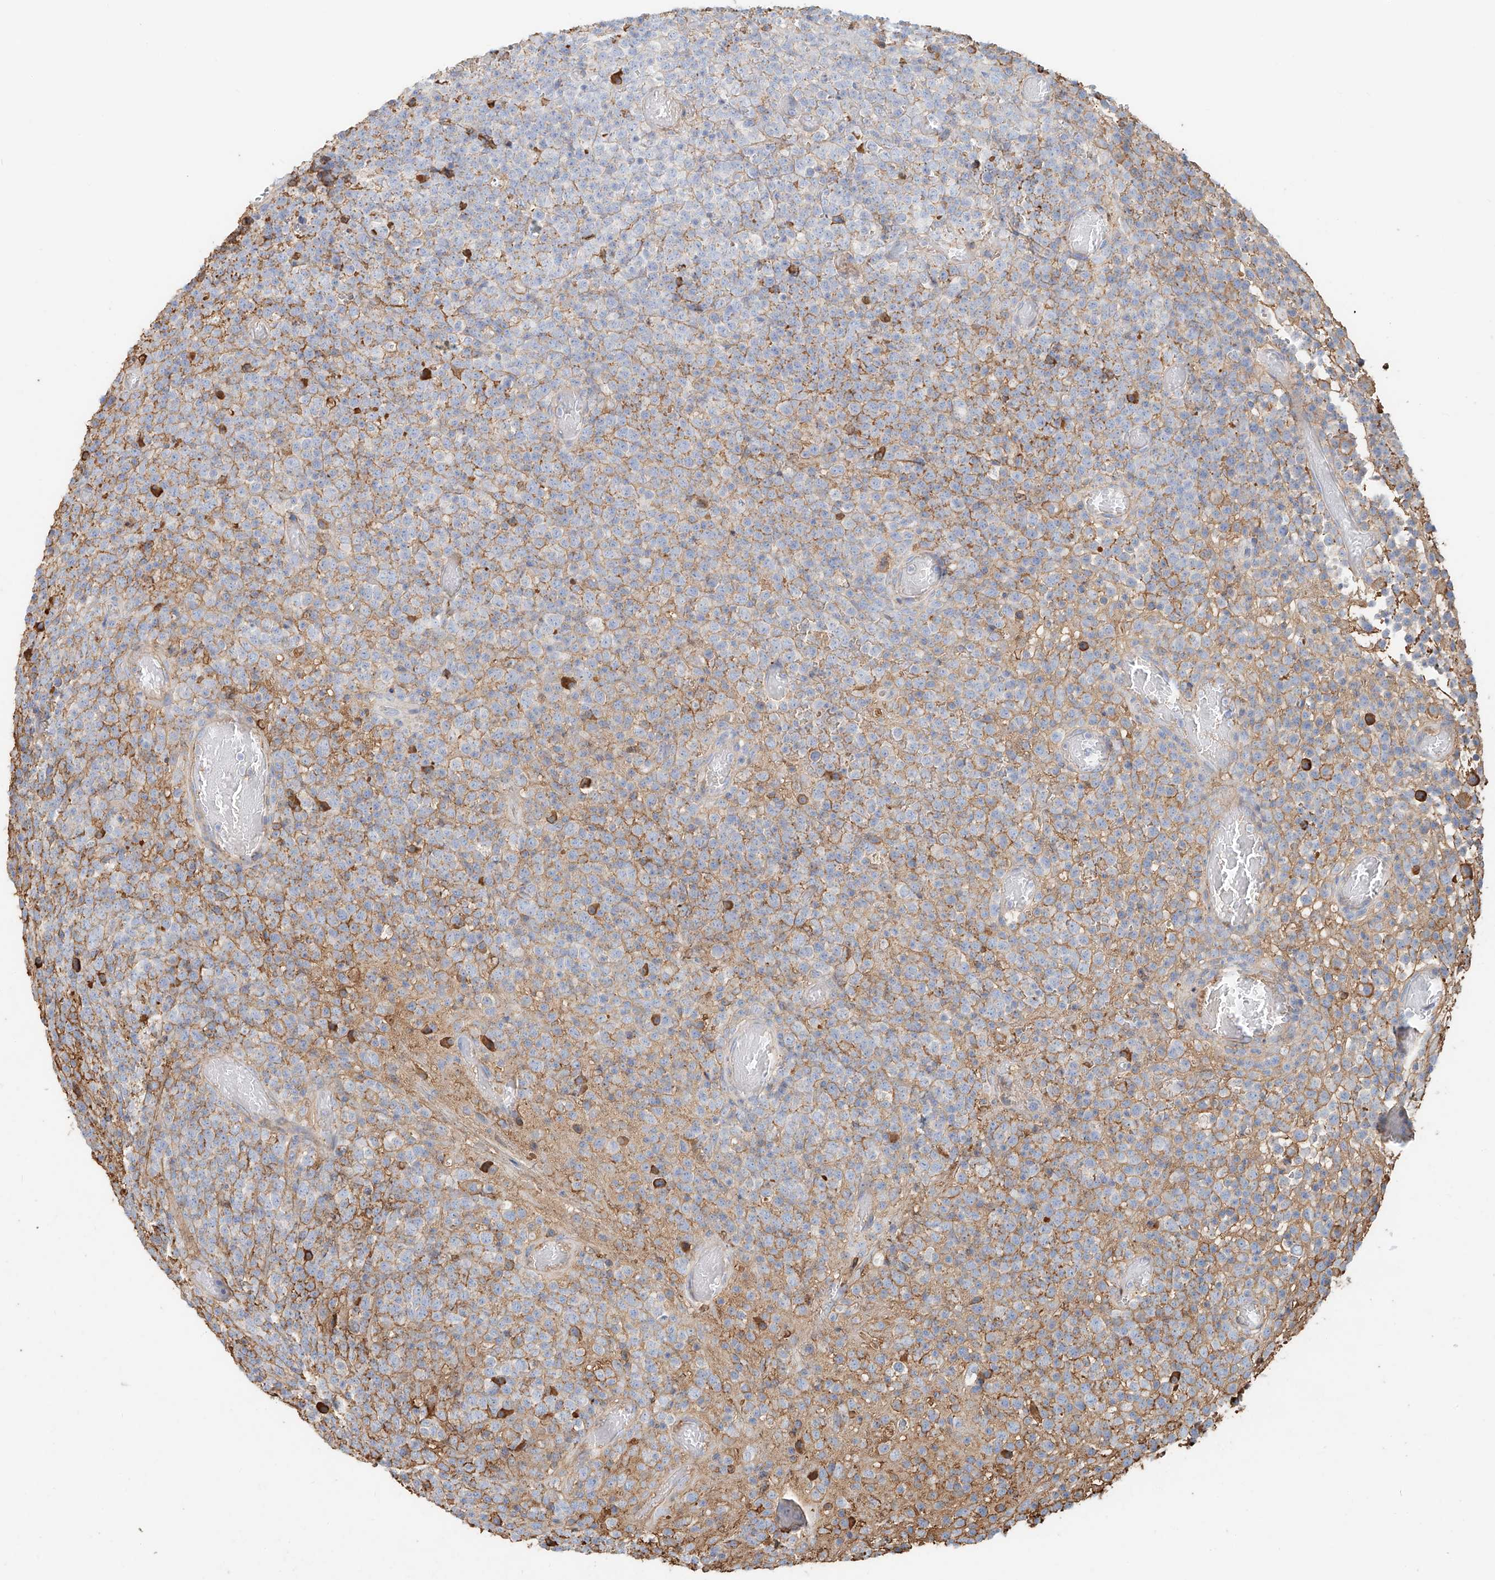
{"staining": {"intensity": "negative", "quantity": "none", "location": "none"}, "tissue": "lymphoma", "cell_type": "Tumor cells", "image_type": "cancer", "snomed": [{"axis": "morphology", "description": "Malignant lymphoma, non-Hodgkin's type, High grade"}, {"axis": "topography", "description": "Colon"}], "caption": "Tumor cells show no significant protein expression in lymphoma. (Immunohistochemistry (ihc), brightfield microscopy, high magnification).", "gene": "ZFP30", "patient": {"sex": "female", "age": 53}}